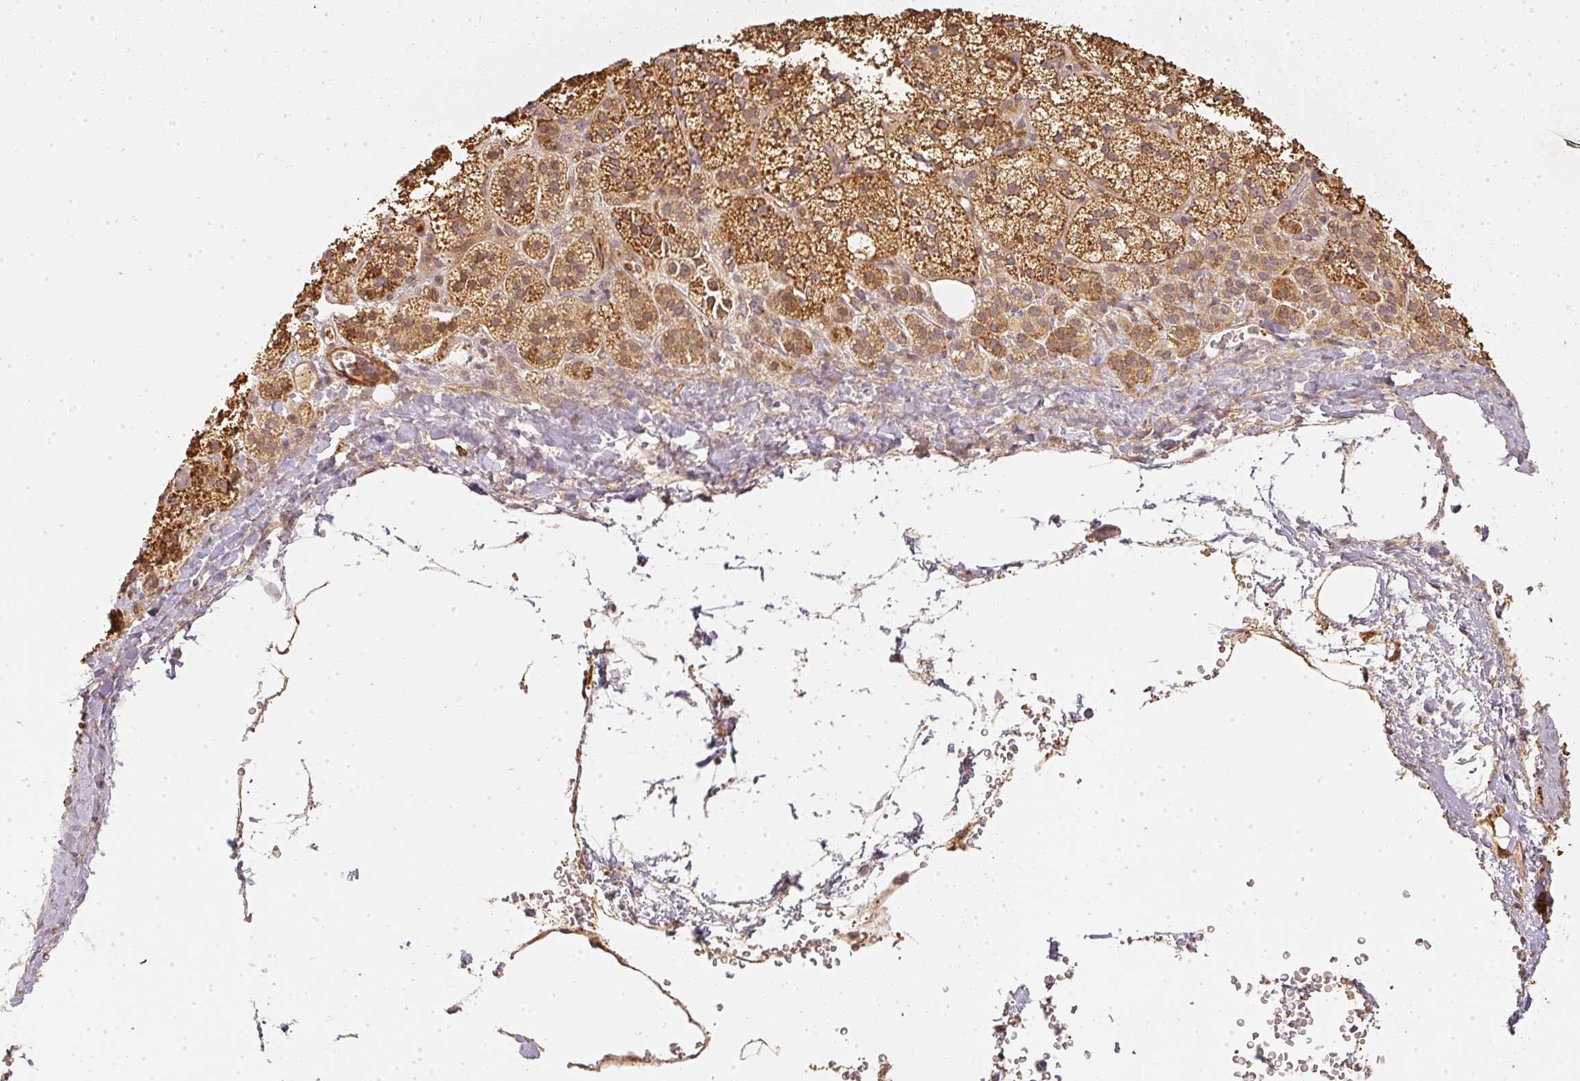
{"staining": {"intensity": "moderate", "quantity": "<25%", "location": "cytoplasmic/membranous"}, "tissue": "adrenal gland", "cell_type": "Glandular cells", "image_type": "normal", "snomed": [{"axis": "morphology", "description": "Normal tissue, NOS"}, {"axis": "topography", "description": "Adrenal gland"}], "caption": "High-power microscopy captured an immunohistochemistry (IHC) histopathology image of normal adrenal gland, revealing moderate cytoplasmic/membranous staining in approximately <25% of glandular cells.", "gene": "SERPINE1", "patient": {"sex": "male", "age": 53}}